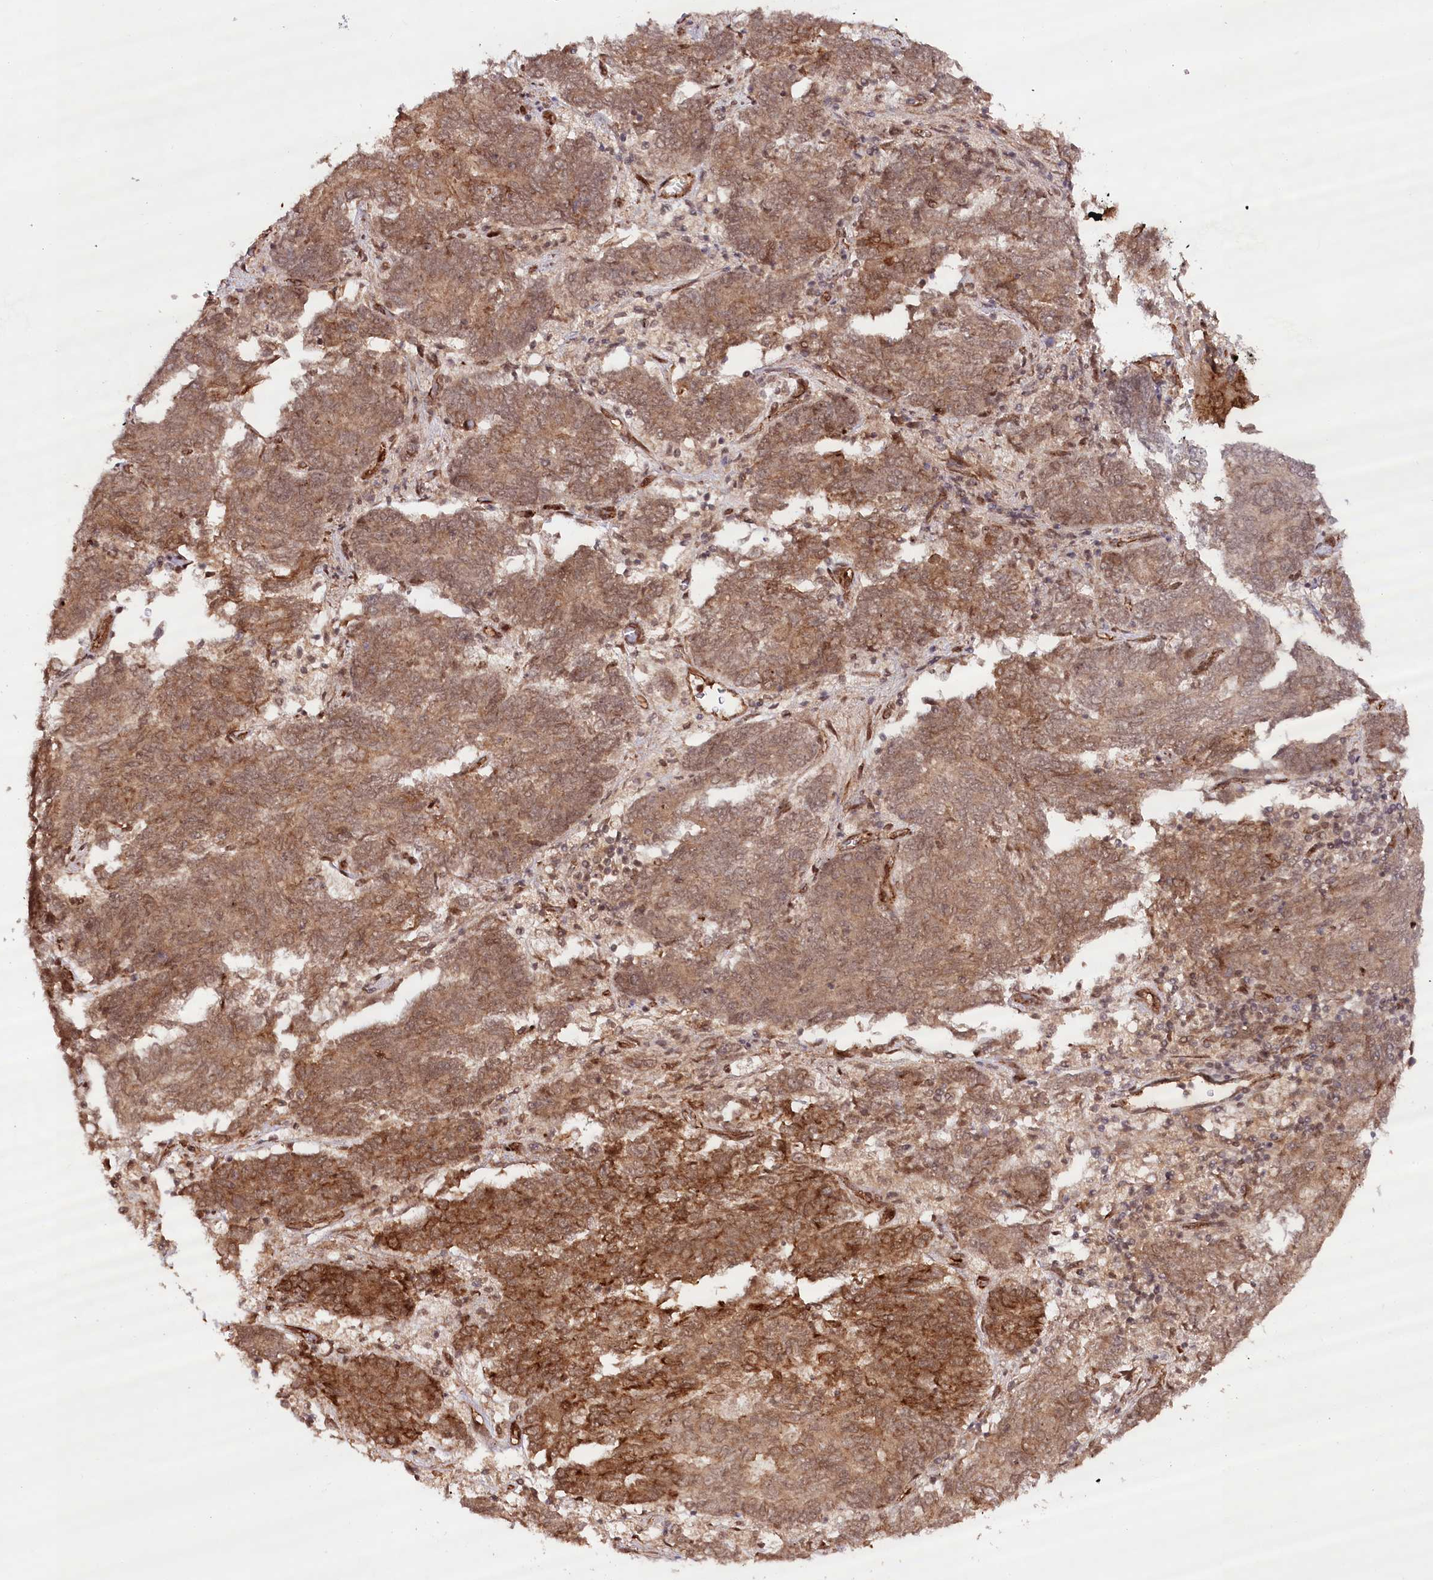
{"staining": {"intensity": "moderate", "quantity": ">75%", "location": "cytoplasmic/membranous,nuclear"}, "tissue": "endometrial cancer", "cell_type": "Tumor cells", "image_type": "cancer", "snomed": [{"axis": "morphology", "description": "Adenocarcinoma, NOS"}, {"axis": "topography", "description": "Endometrium"}], "caption": "A brown stain highlights moderate cytoplasmic/membranous and nuclear staining of a protein in endometrial cancer (adenocarcinoma) tumor cells.", "gene": "ALKBH8", "patient": {"sex": "female", "age": 80}}